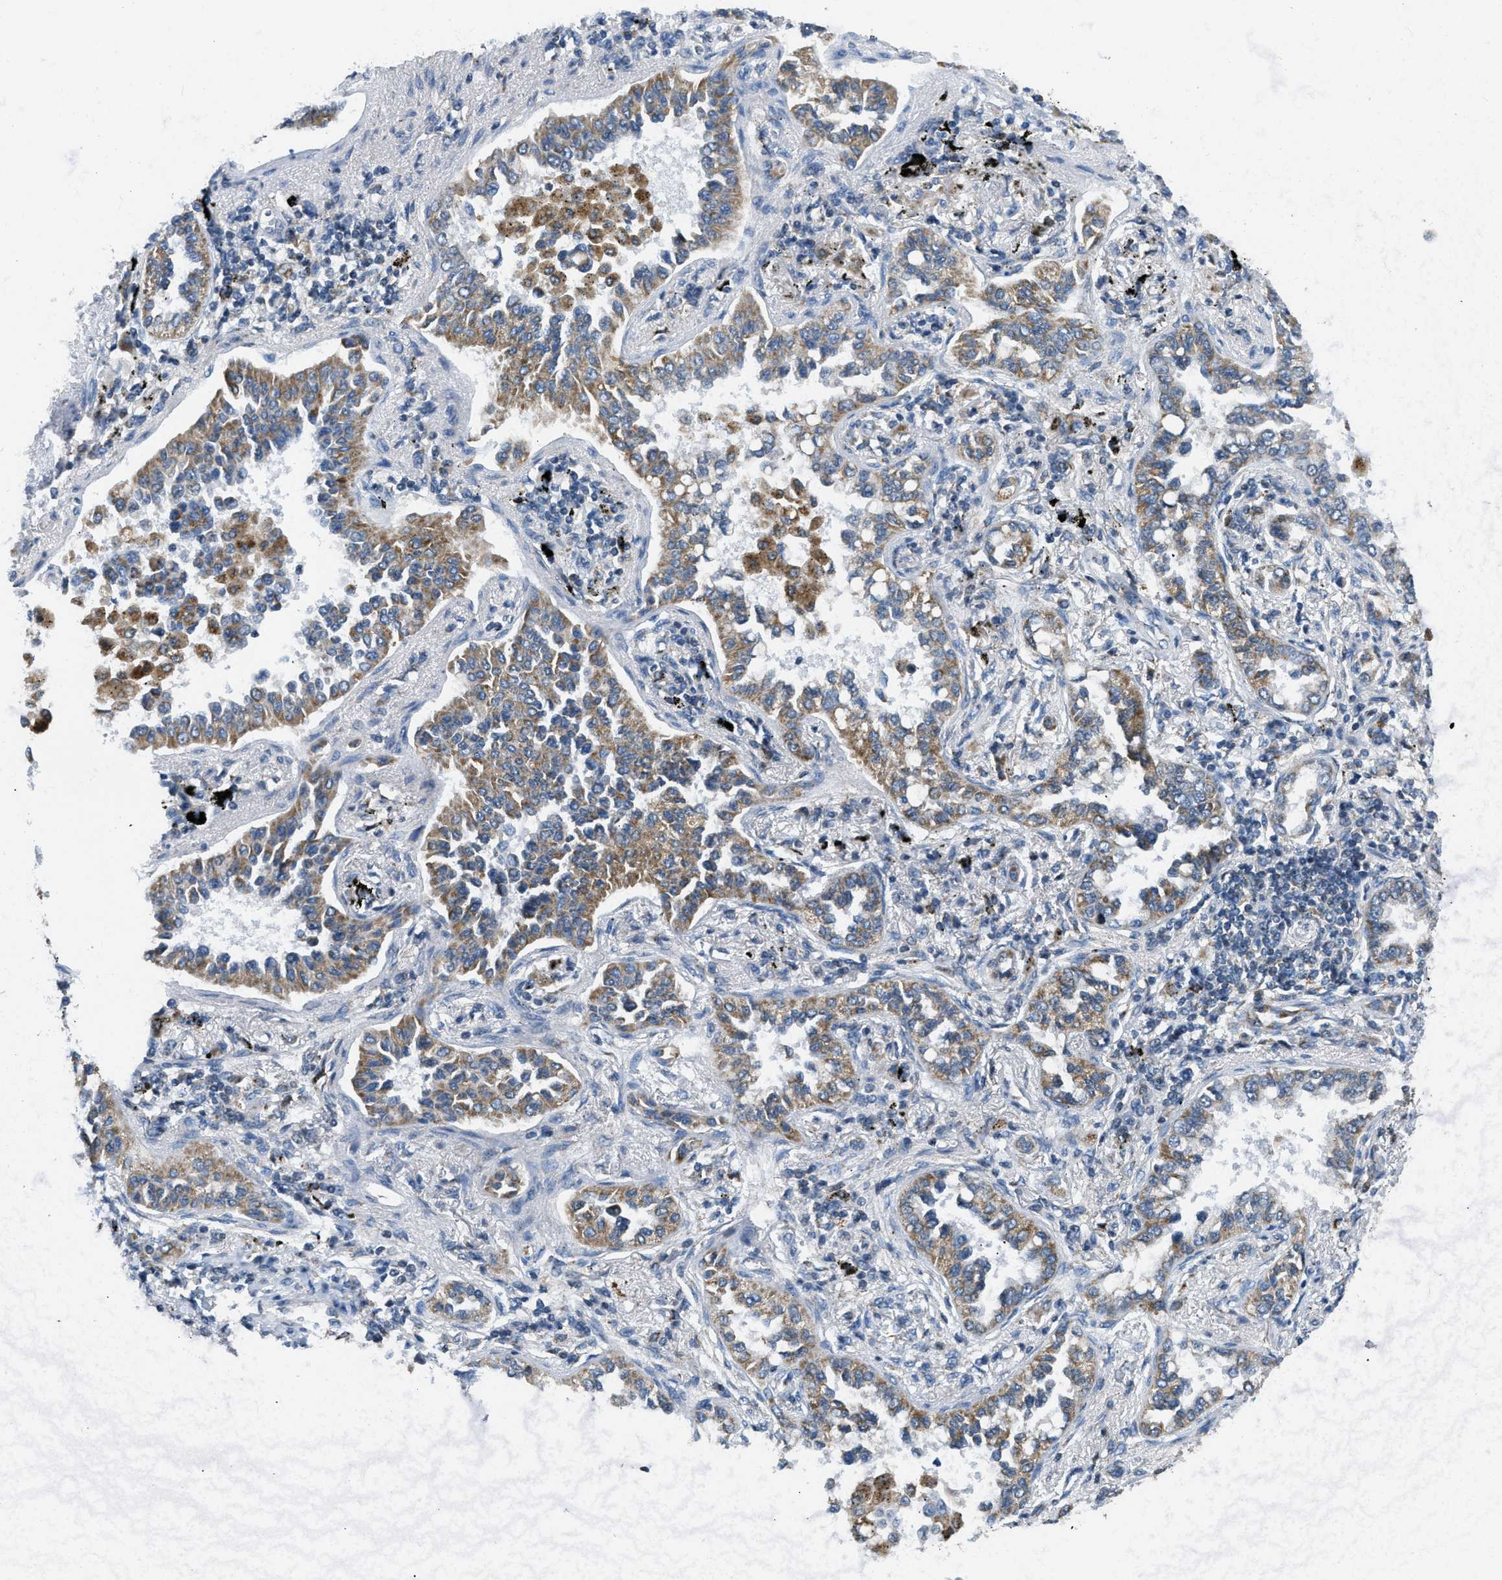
{"staining": {"intensity": "moderate", "quantity": ">75%", "location": "cytoplasmic/membranous"}, "tissue": "lung cancer", "cell_type": "Tumor cells", "image_type": "cancer", "snomed": [{"axis": "morphology", "description": "Normal tissue, NOS"}, {"axis": "morphology", "description": "Adenocarcinoma, NOS"}, {"axis": "topography", "description": "Lung"}], "caption": "Adenocarcinoma (lung) stained with a protein marker exhibits moderate staining in tumor cells.", "gene": "ACADVL", "patient": {"sex": "male", "age": 59}}